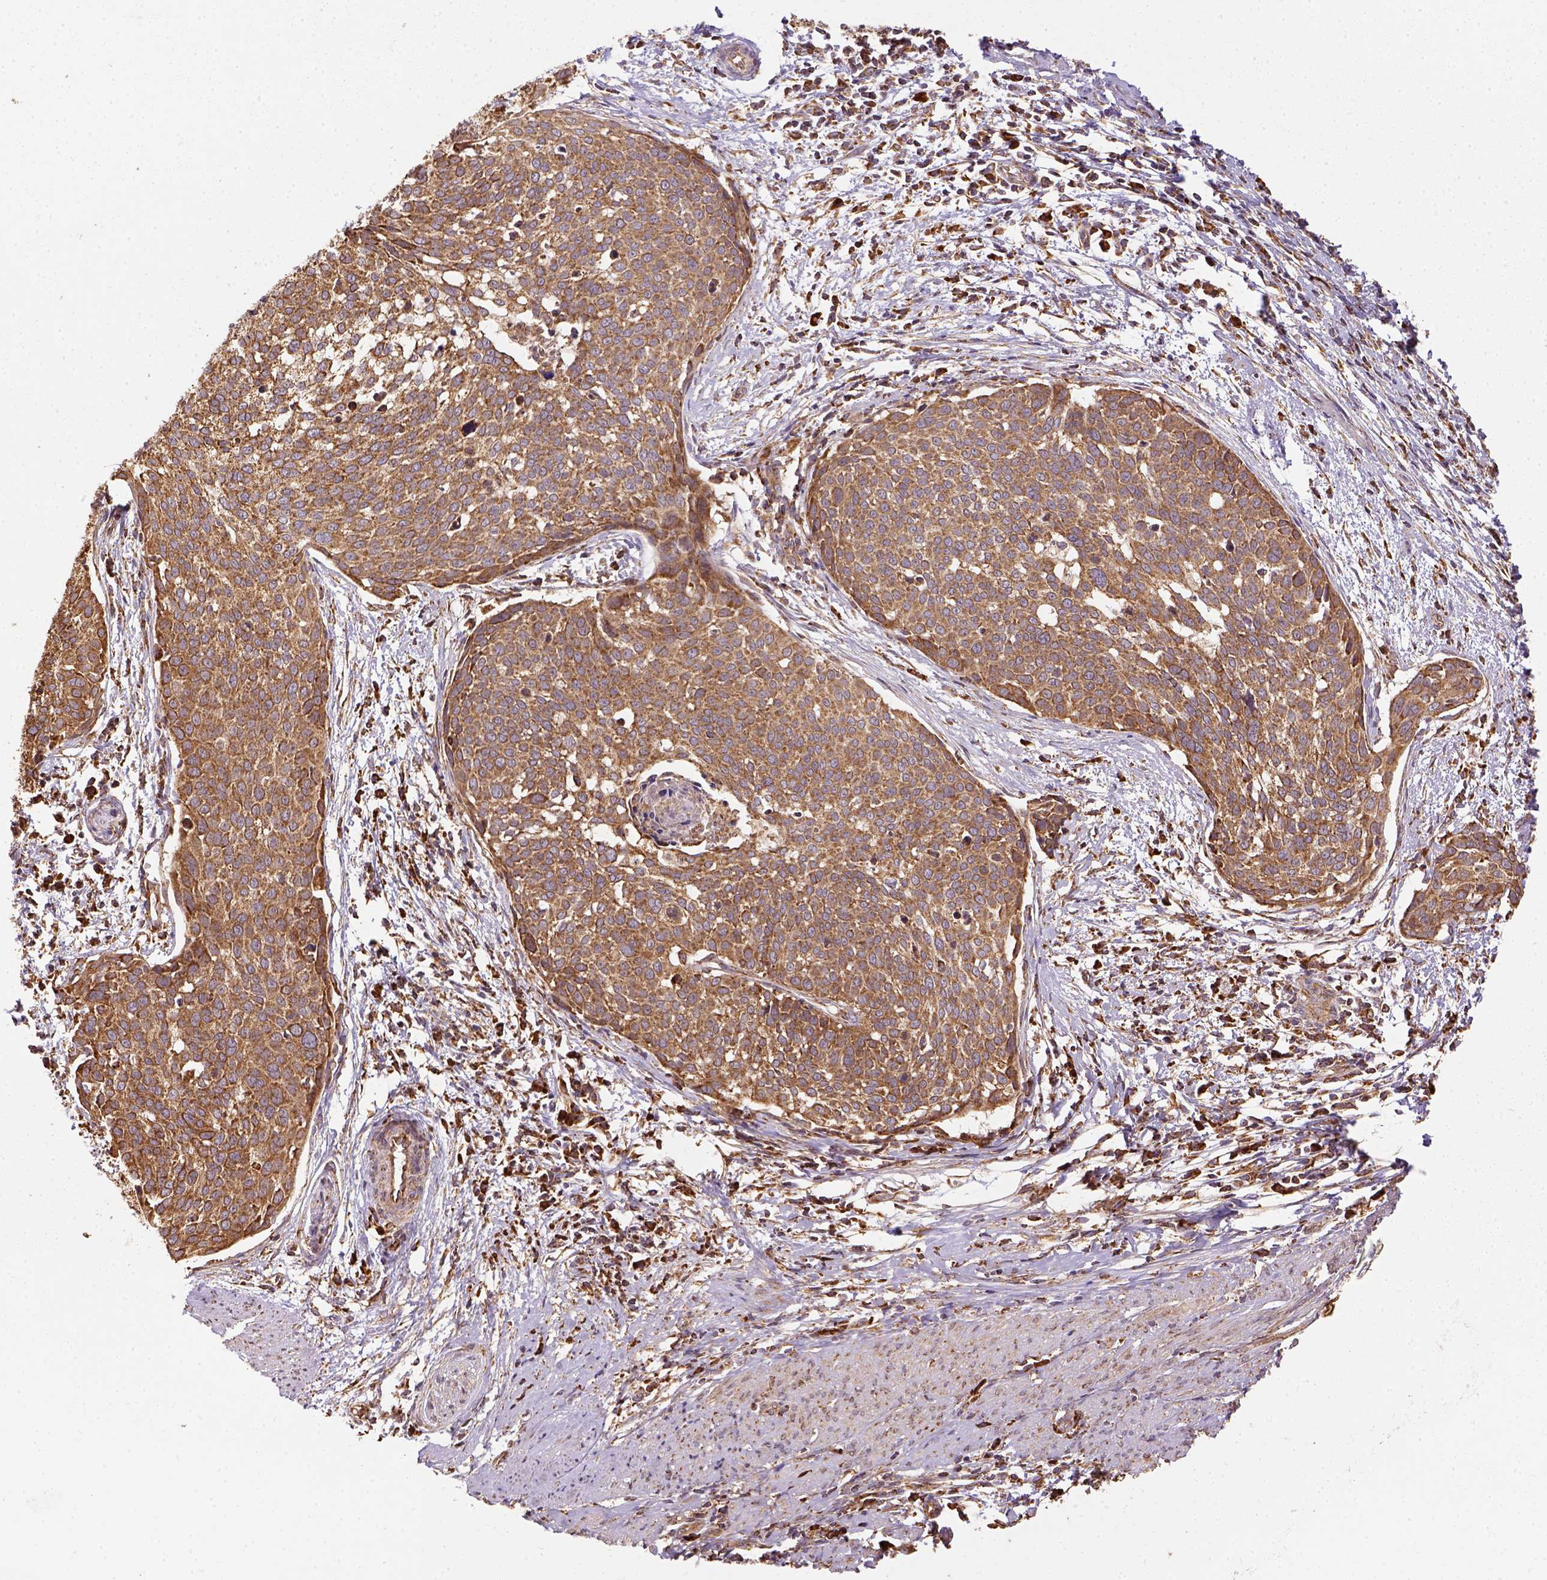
{"staining": {"intensity": "moderate", "quantity": ">75%", "location": "cytoplasmic/membranous"}, "tissue": "cervical cancer", "cell_type": "Tumor cells", "image_type": "cancer", "snomed": [{"axis": "morphology", "description": "Squamous cell carcinoma, NOS"}, {"axis": "topography", "description": "Cervix"}], "caption": "A brown stain highlights moderate cytoplasmic/membranous staining of a protein in cervical cancer tumor cells.", "gene": "MAPK8IP3", "patient": {"sex": "female", "age": 39}}